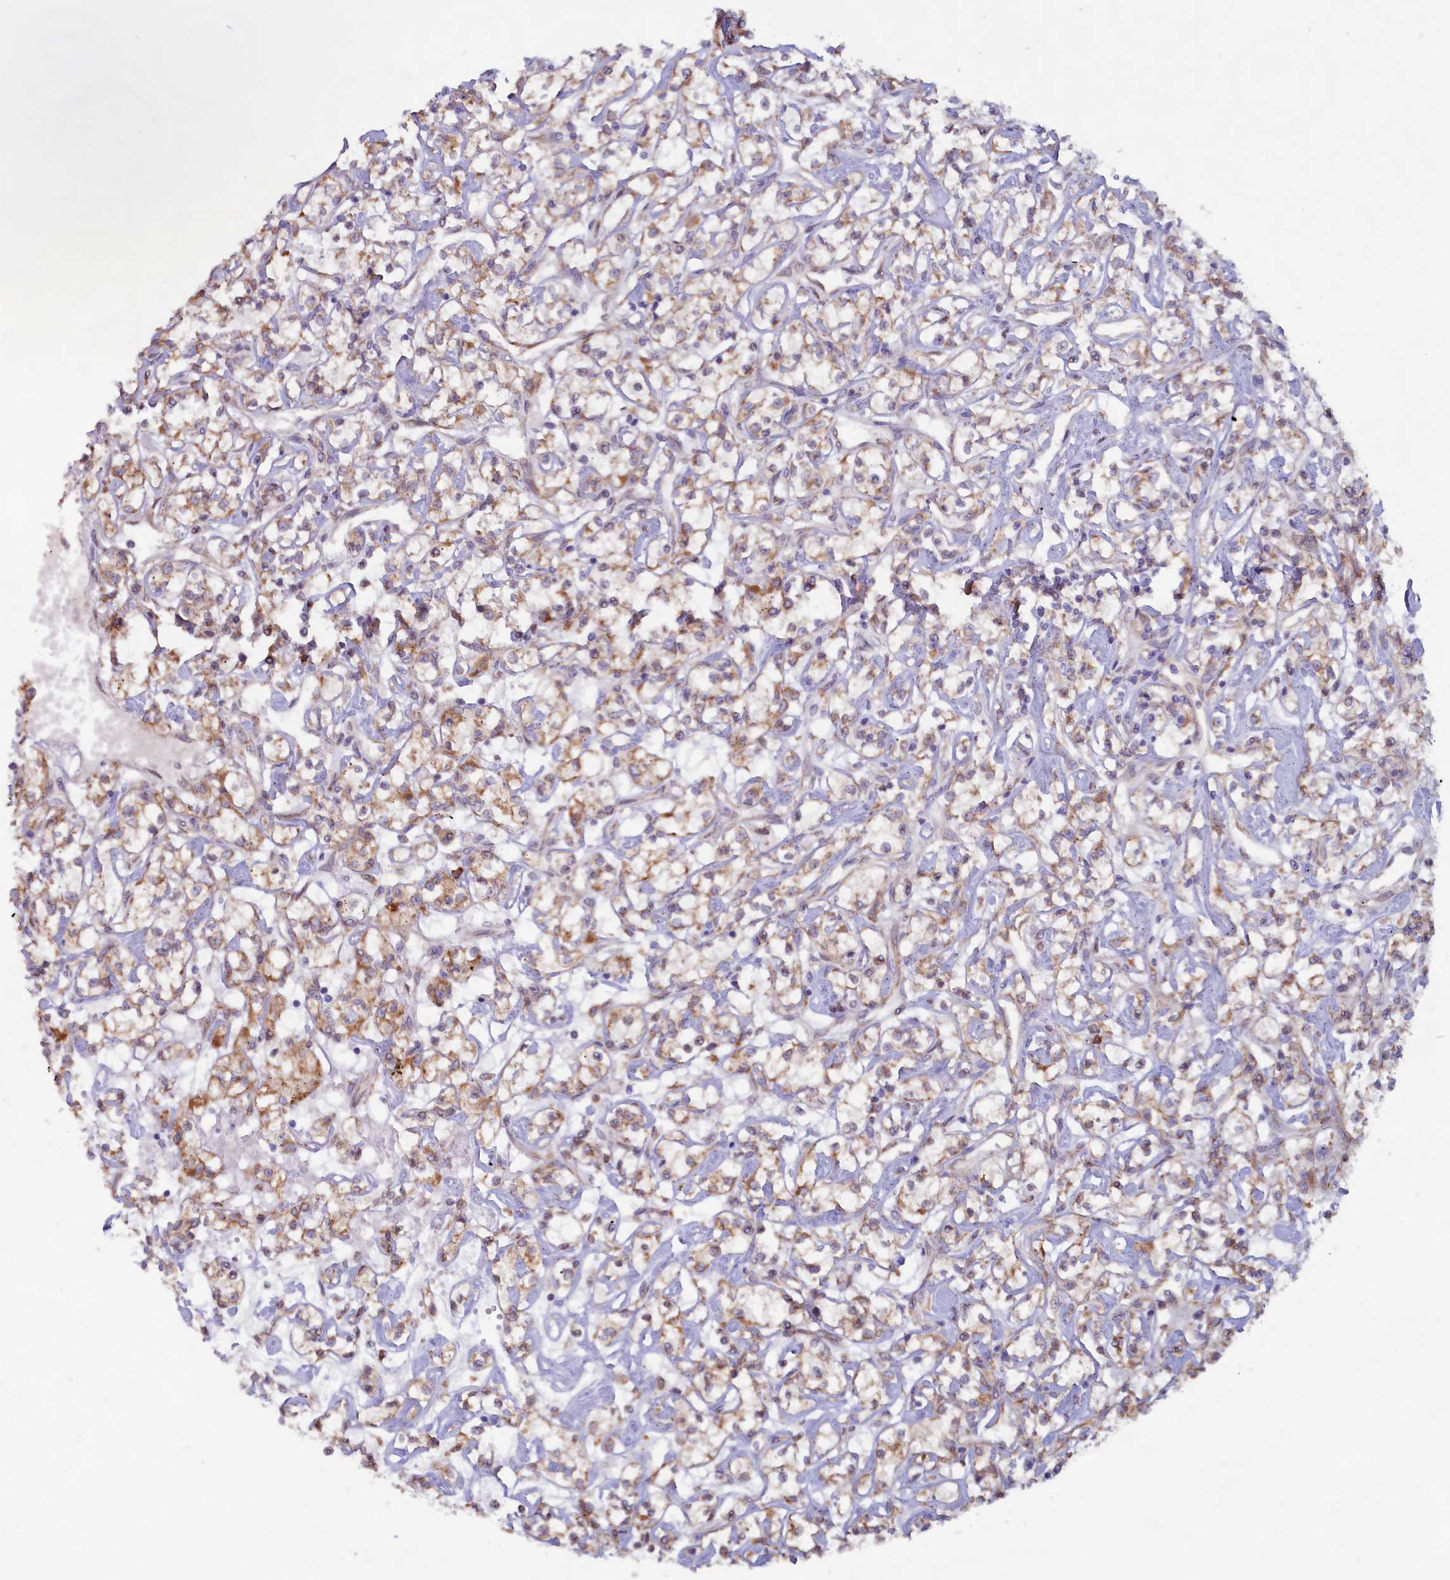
{"staining": {"intensity": "moderate", "quantity": ">75%", "location": "cytoplasmic/membranous"}, "tissue": "renal cancer", "cell_type": "Tumor cells", "image_type": "cancer", "snomed": [{"axis": "morphology", "description": "Adenocarcinoma, NOS"}, {"axis": "topography", "description": "Kidney"}], "caption": "Immunohistochemical staining of human adenocarcinoma (renal) demonstrates moderate cytoplasmic/membranous protein expression in approximately >75% of tumor cells.", "gene": "TBC1D19", "patient": {"sex": "female", "age": 59}}